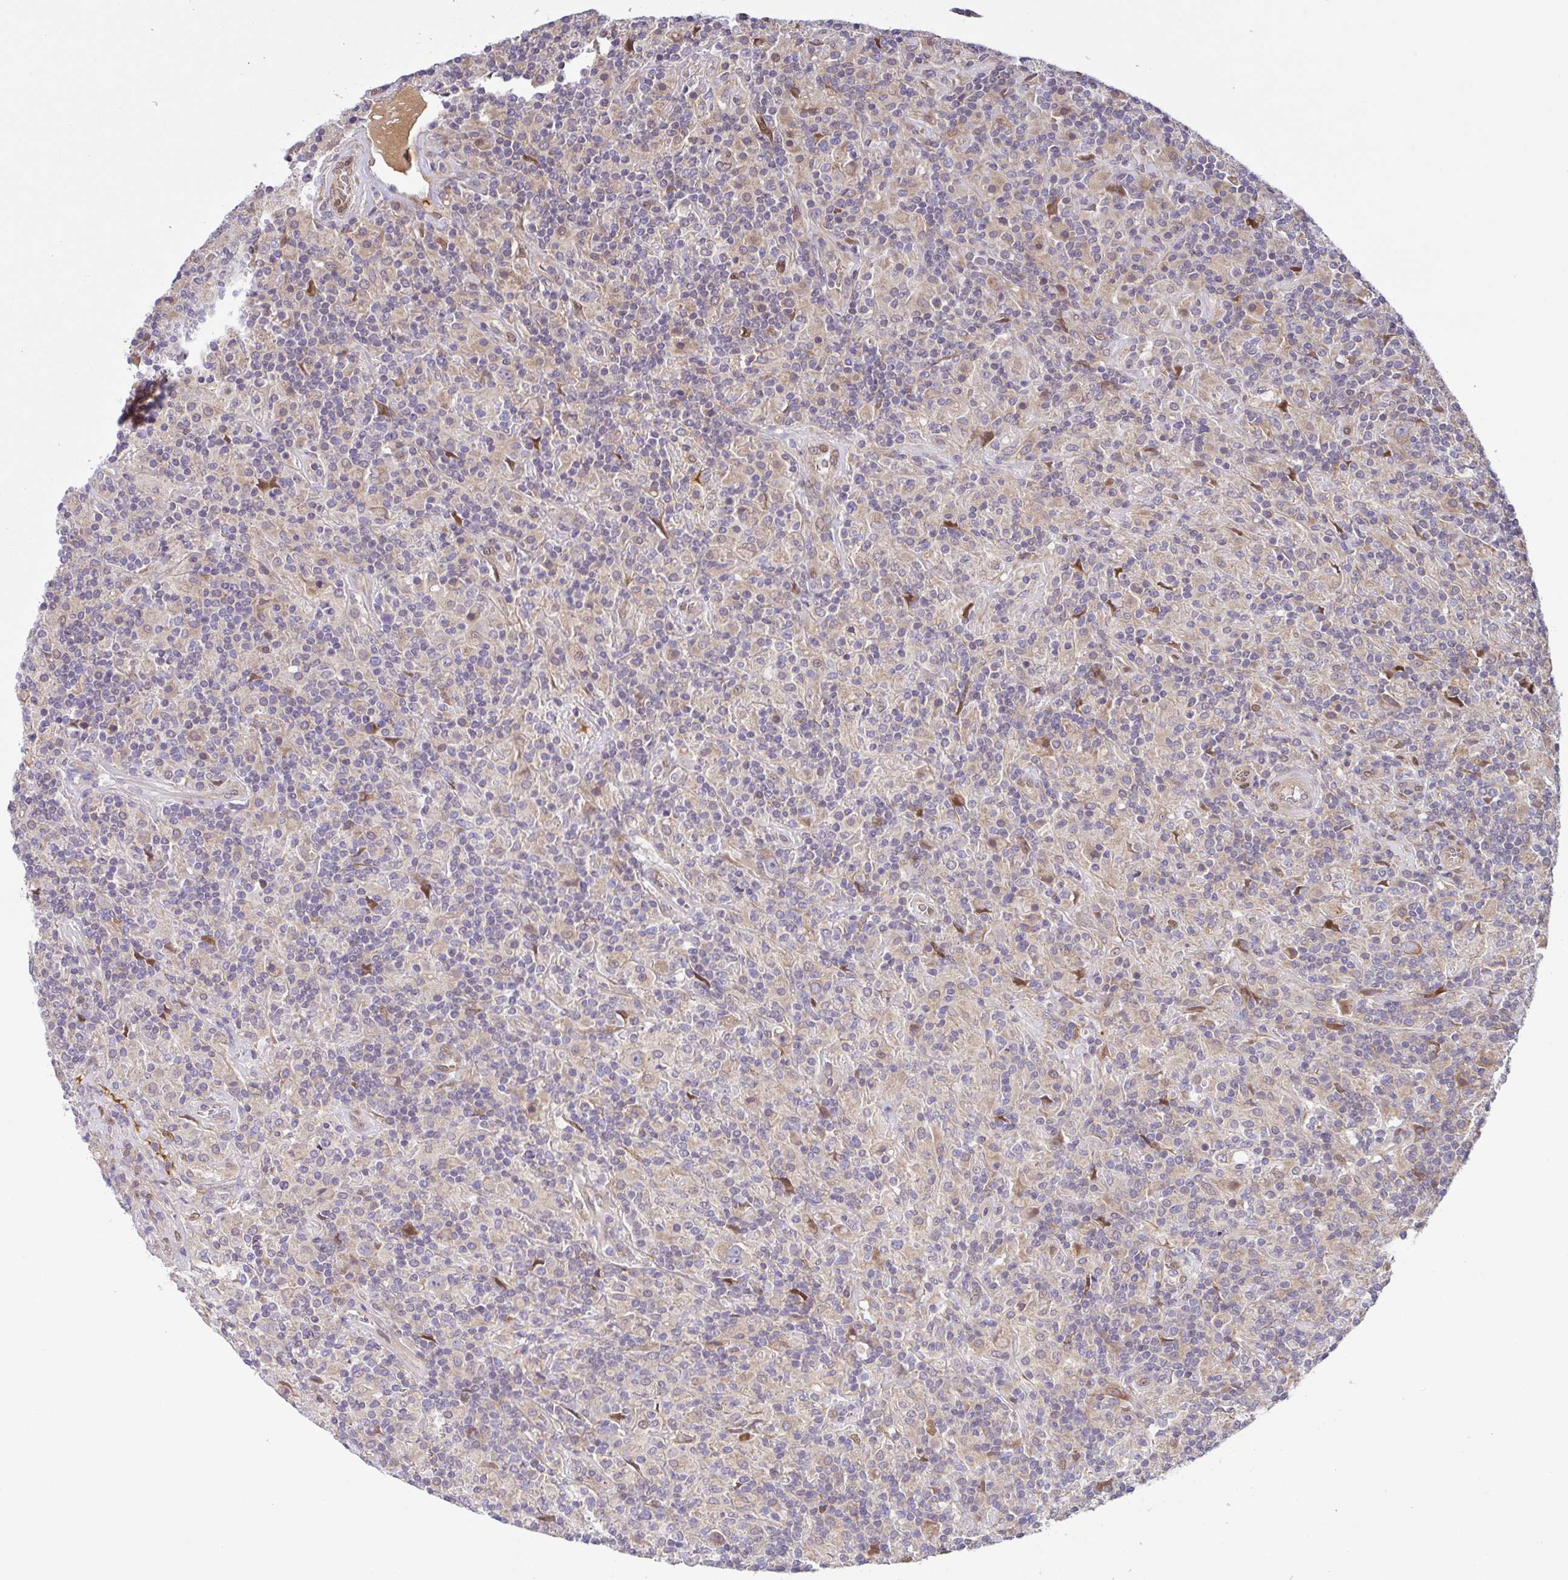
{"staining": {"intensity": "negative", "quantity": "none", "location": "none"}, "tissue": "lymphoma", "cell_type": "Tumor cells", "image_type": "cancer", "snomed": [{"axis": "morphology", "description": "Hodgkin's disease, NOS"}, {"axis": "topography", "description": "Lymph node"}], "caption": "Tumor cells are negative for brown protein staining in Hodgkin's disease. Nuclei are stained in blue.", "gene": "UBE4A", "patient": {"sex": "male", "age": 70}}